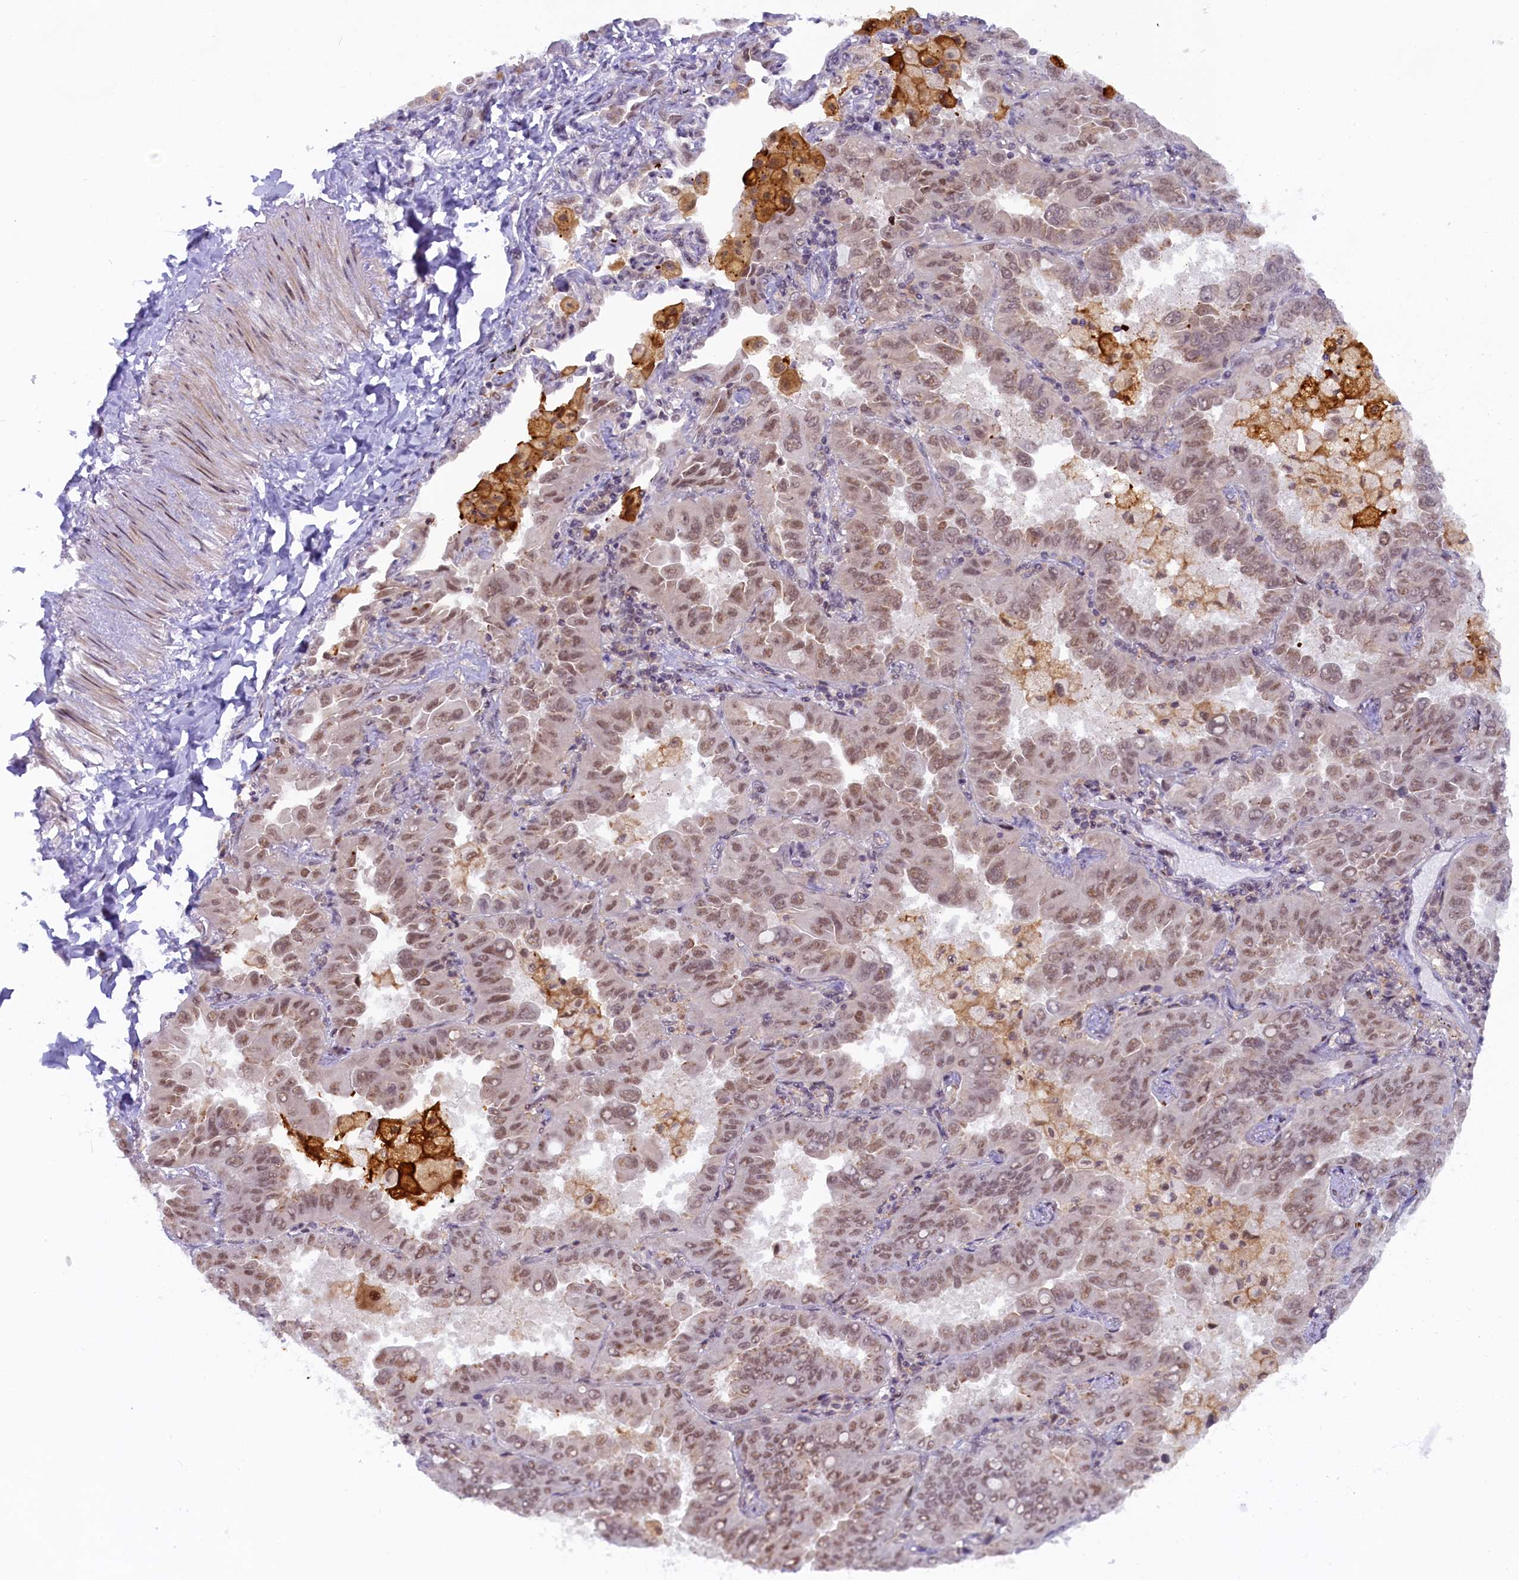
{"staining": {"intensity": "moderate", "quantity": ">75%", "location": "nuclear"}, "tissue": "lung cancer", "cell_type": "Tumor cells", "image_type": "cancer", "snomed": [{"axis": "morphology", "description": "Adenocarcinoma, NOS"}, {"axis": "topography", "description": "Lung"}], "caption": "Immunohistochemistry (IHC) photomicrograph of neoplastic tissue: lung cancer stained using immunohistochemistry (IHC) displays medium levels of moderate protein expression localized specifically in the nuclear of tumor cells, appearing as a nuclear brown color.", "gene": "FCHO1", "patient": {"sex": "male", "age": 64}}